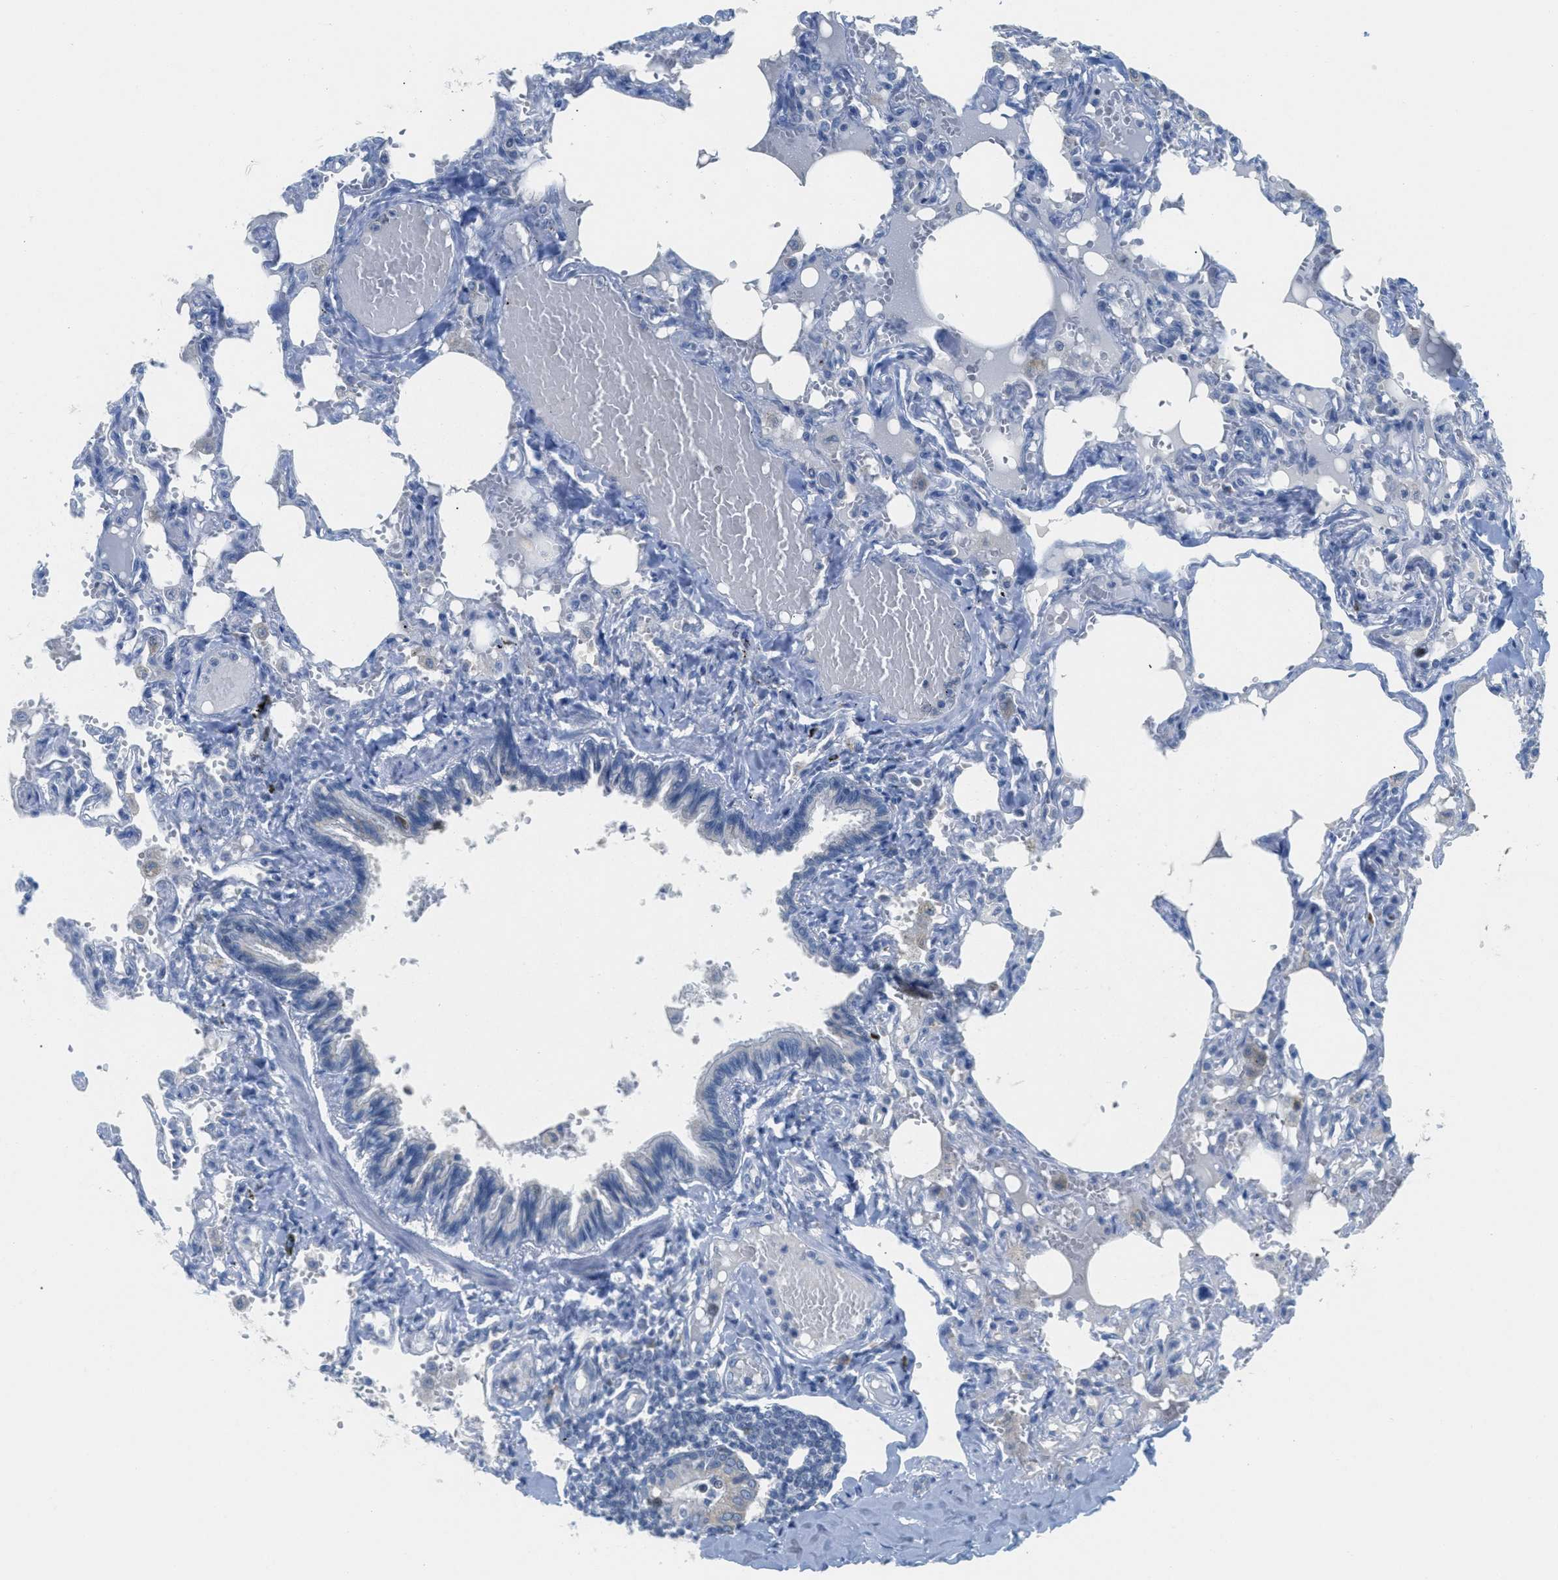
{"staining": {"intensity": "negative", "quantity": "none", "location": "none"}, "tissue": "lung", "cell_type": "Alveolar cells", "image_type": "normal", "snomed": [{"axis": "morphology", "description": "Normal tissue, NOS"}, {"axis": "topography", "description": "Lung"}], "caption": "Image shows no protein positivity in alveolar cells of unremarkable lung. (DAB immunohistochemistry, high magnification).", "gene": "ORC6", "patient": {"sex": "male", "age": 21}}